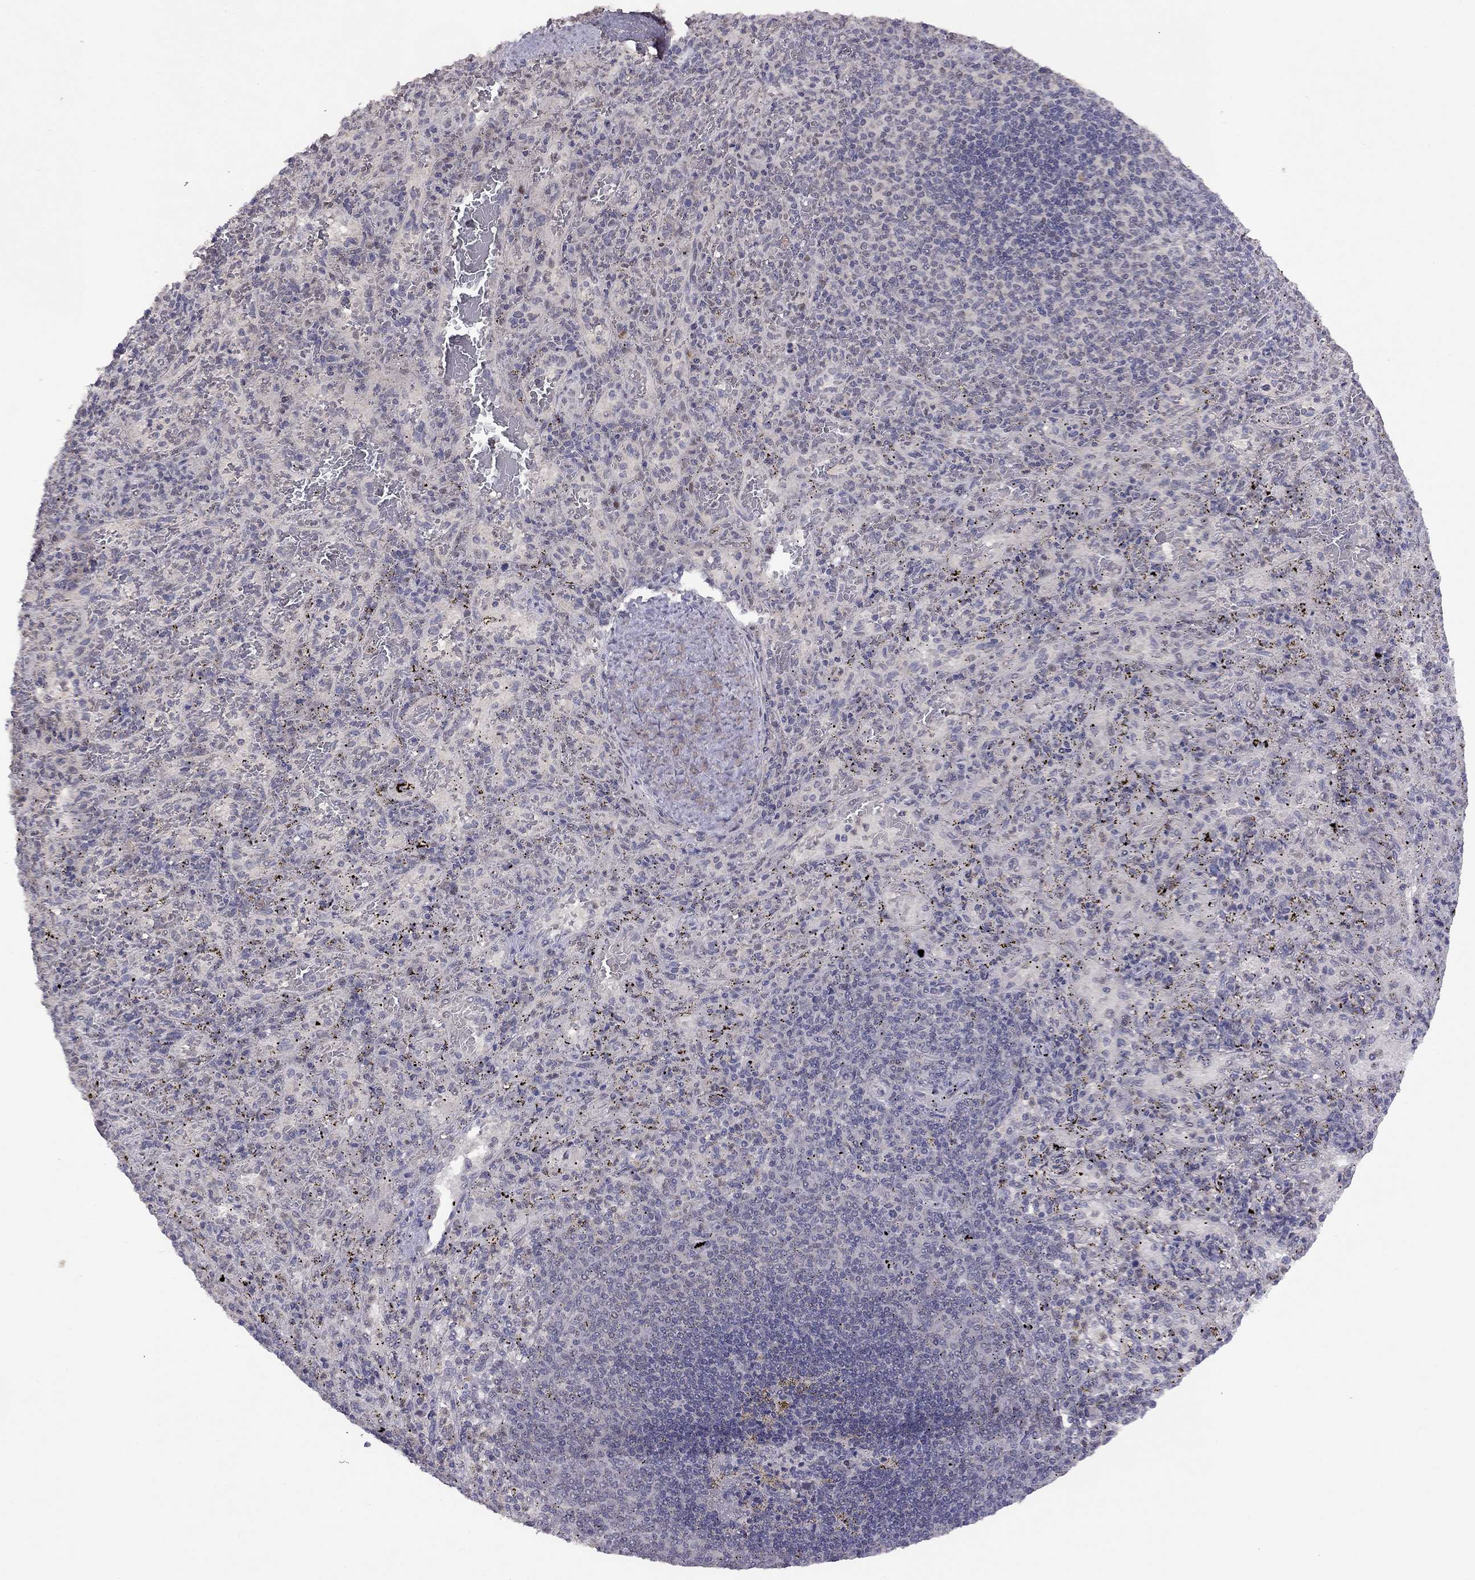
{"staining": {"intensity": "negative", "quantity": "none", "location": "none"}, "tissue": "spleen", "cell_type": "Cells in red pulp", "image_type": "normal", "snomed": [{"axis": "morphology", "description": "Normal tissue, NOS"}, {"axis": "topography", "description": "Spleen"}], "caption": "Spleen was stained to show a protein in brown. There is no significant staining in cells in red pulp. (DAB IHC visualized using brightfield microscopy, high magnification).", "gene": "ESR2", "patient": {"sex": "male", "age": 57}}